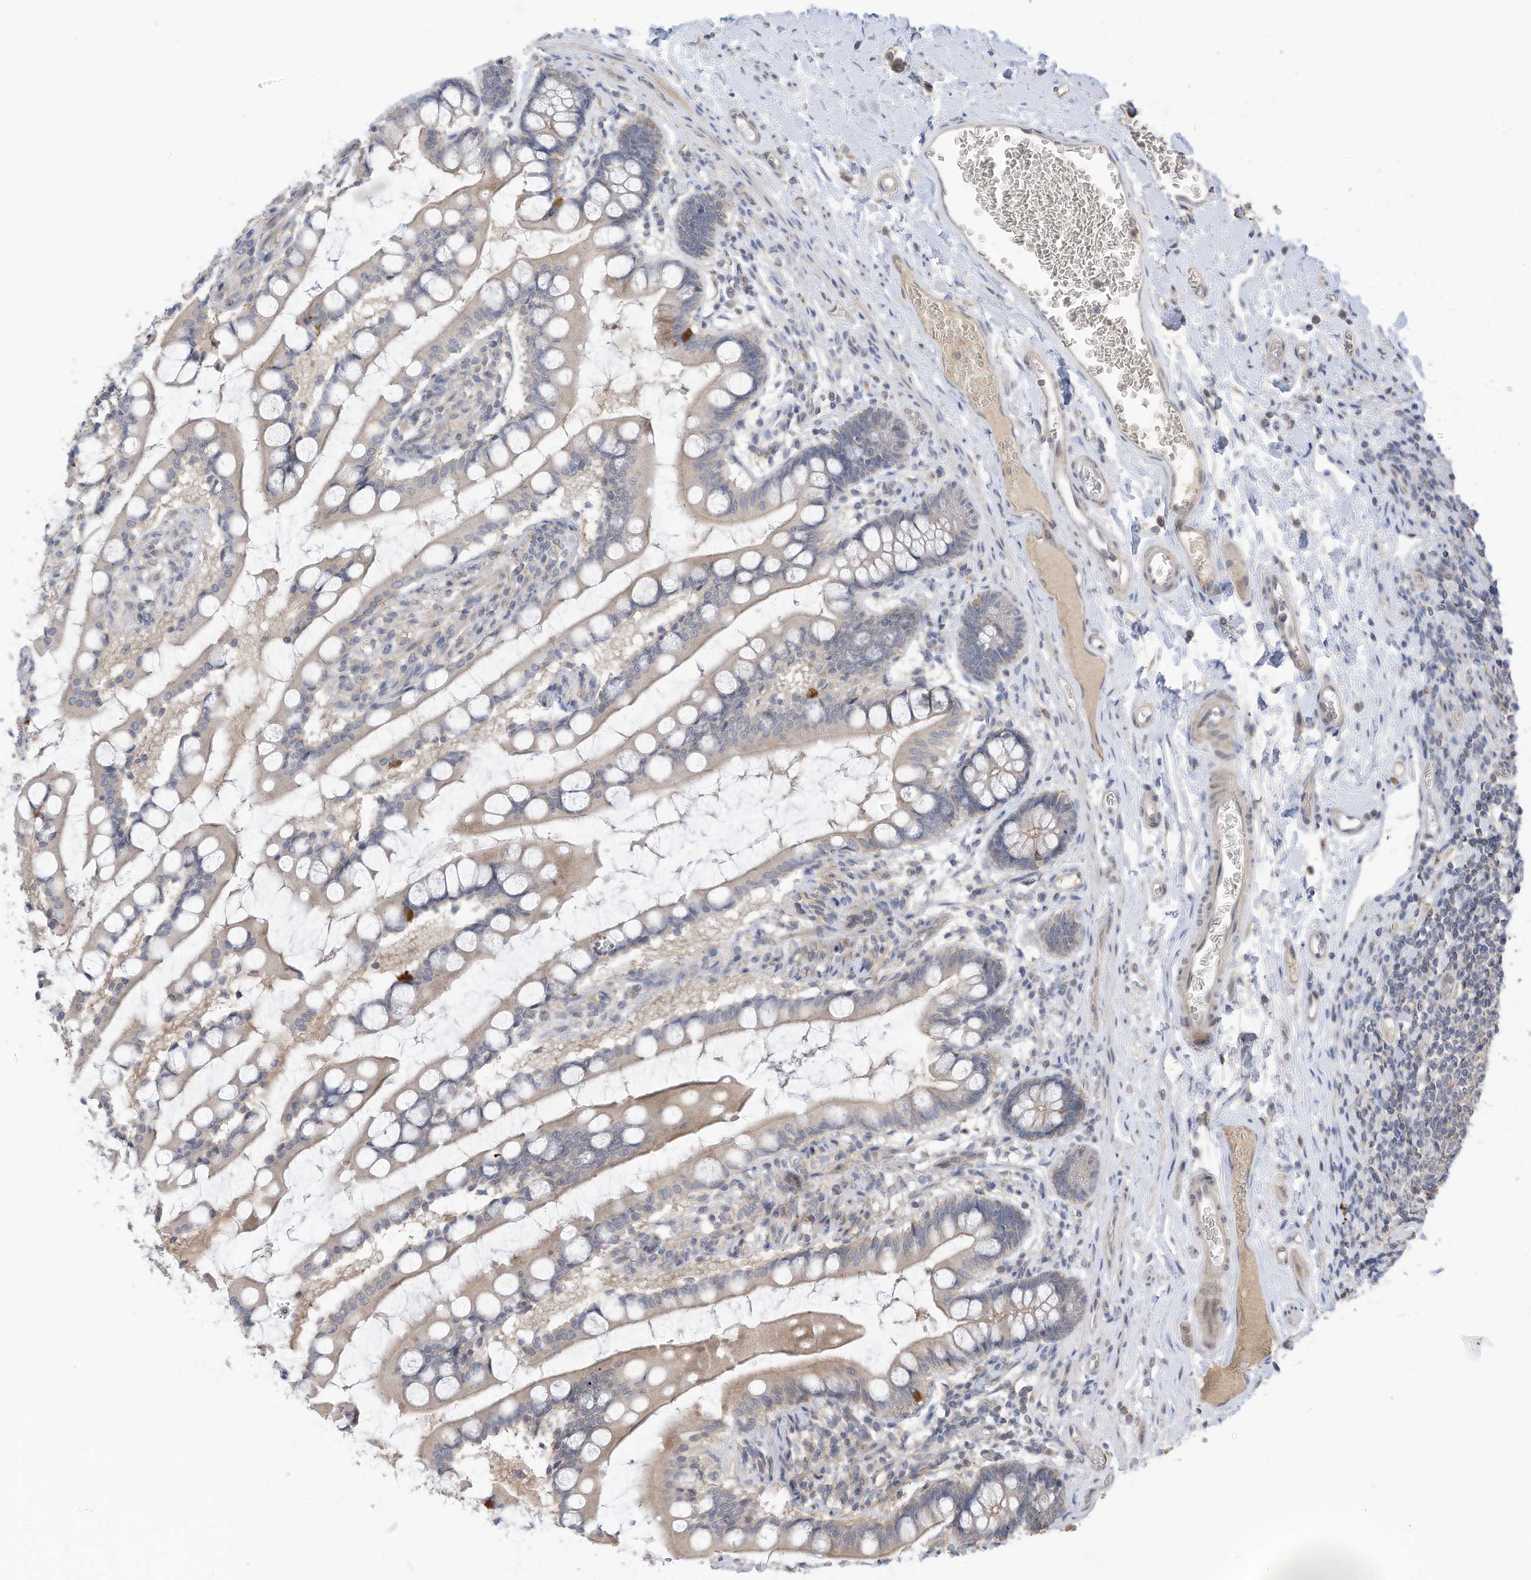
{"staining": {"intensity": "weak", "quantity": "<25%", "location": "cytoplasmic/membranous"}, "tissue": "small intestine", "cell_type": "Glandular cells", "image_type": "normal", "snomed": [{"axis": "morphology", "description": "Normal tissue, NOS"}, {"axis": "topography", "description": "Small intestine"}], "caption": "High power microscopy micrograph of an IHC photomicrograph of normal small intestine, revealing no significant staining in glandular cells. Brightfield microscopy of IHC stained with DAB (brown) and hematoxylin (blue), captured at high magnification.", "gene": "REC8", "patient": {"sex": "male", "age": 52}}